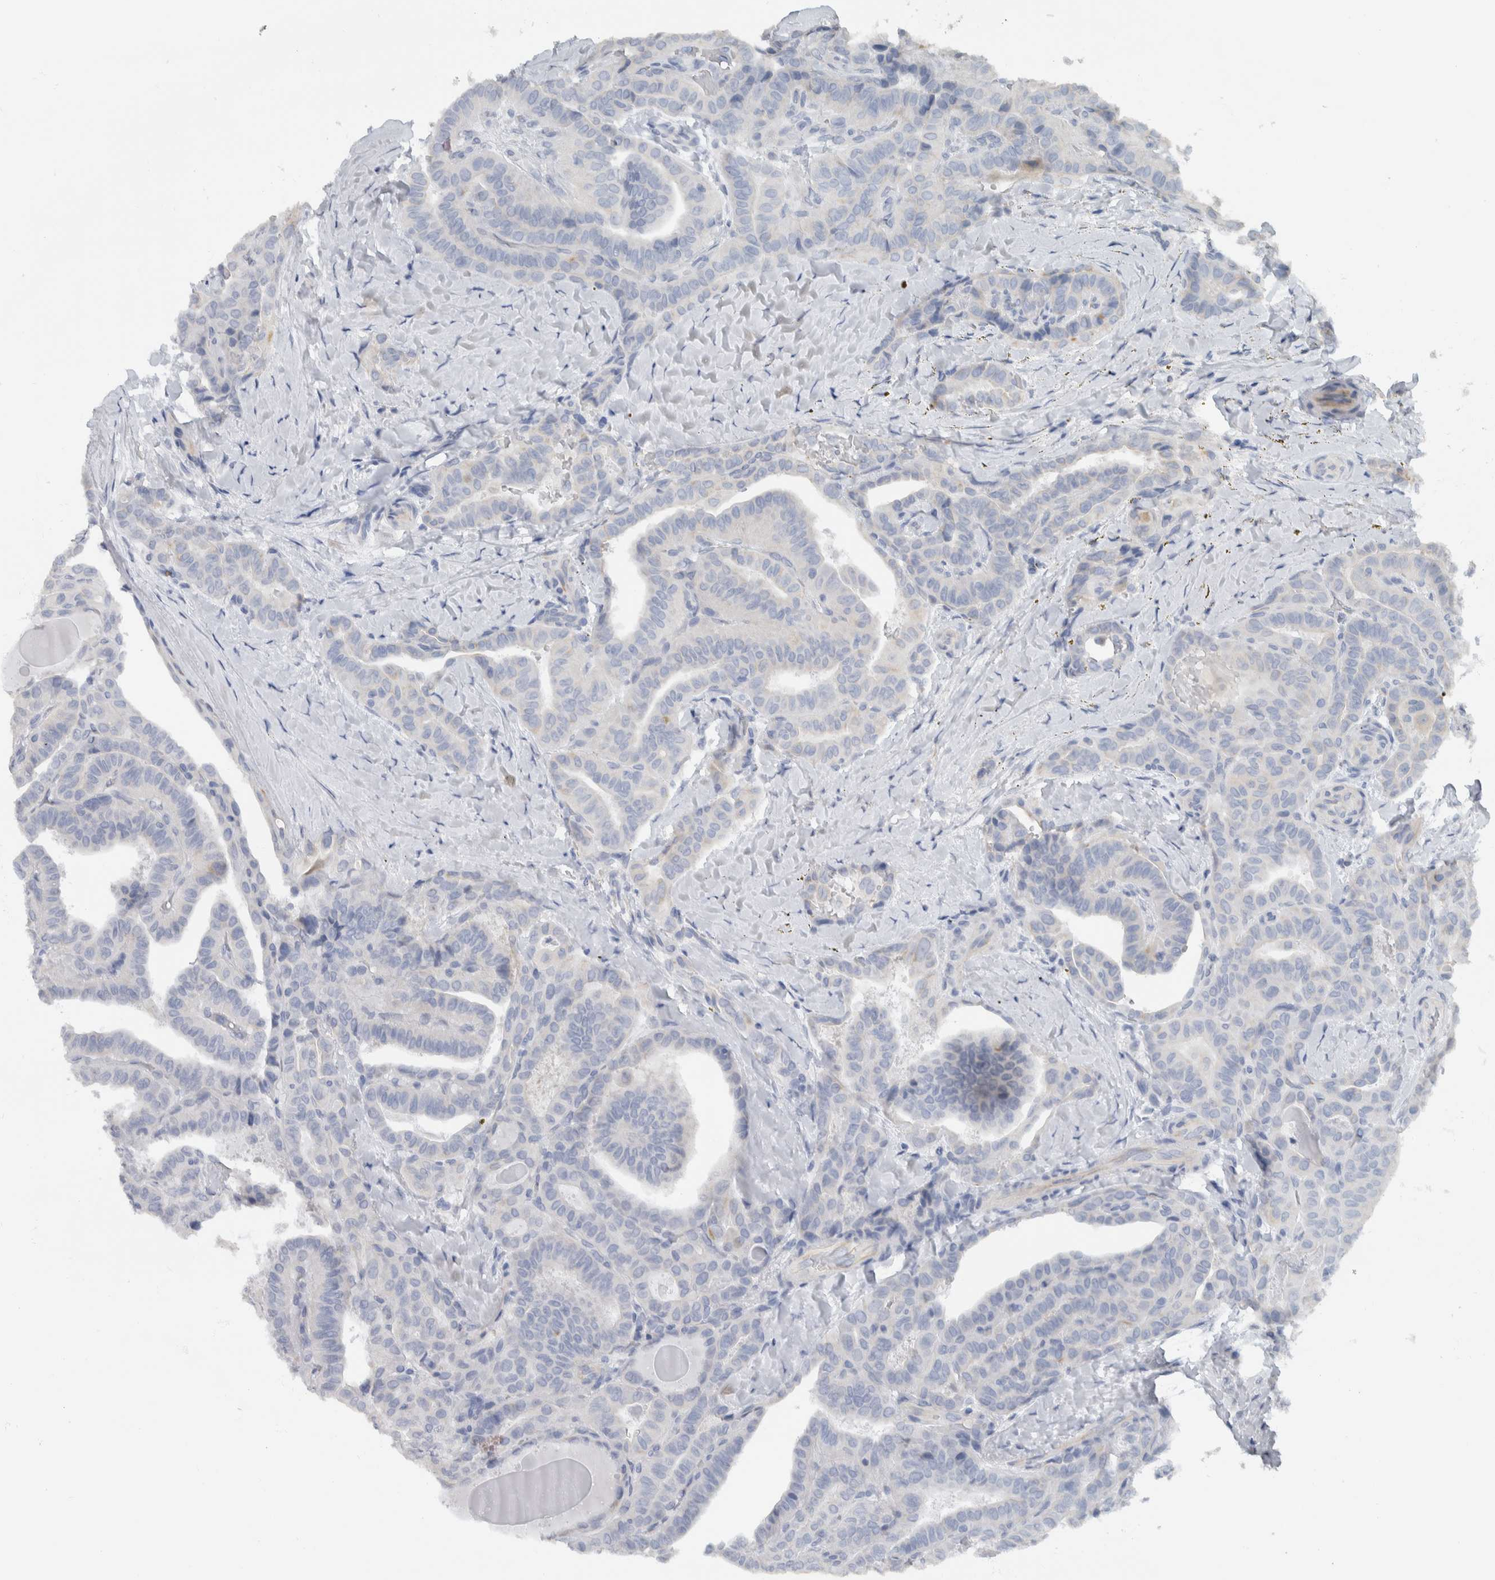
{"staining": {"intensity": "negative", "quantity": "none", "location": "none"}, "tissue": "thyroid cancer", "cell_type": "Tumor cells", "image_type": "cancer", "snomed": [{"axis": "morphology", "description": "Papillary adenocarcinoma, NOS"}, {"axis": "topography", "description": "Thyroid gland"}], "caption": "DAB (3,3'-diaminobenzidine) immunohistochemical staining of thyroid cancer exhibits no significant positivity in tumor cells.", "gene": "NEFM", "patient": {"sex": "male", "age": 77}}